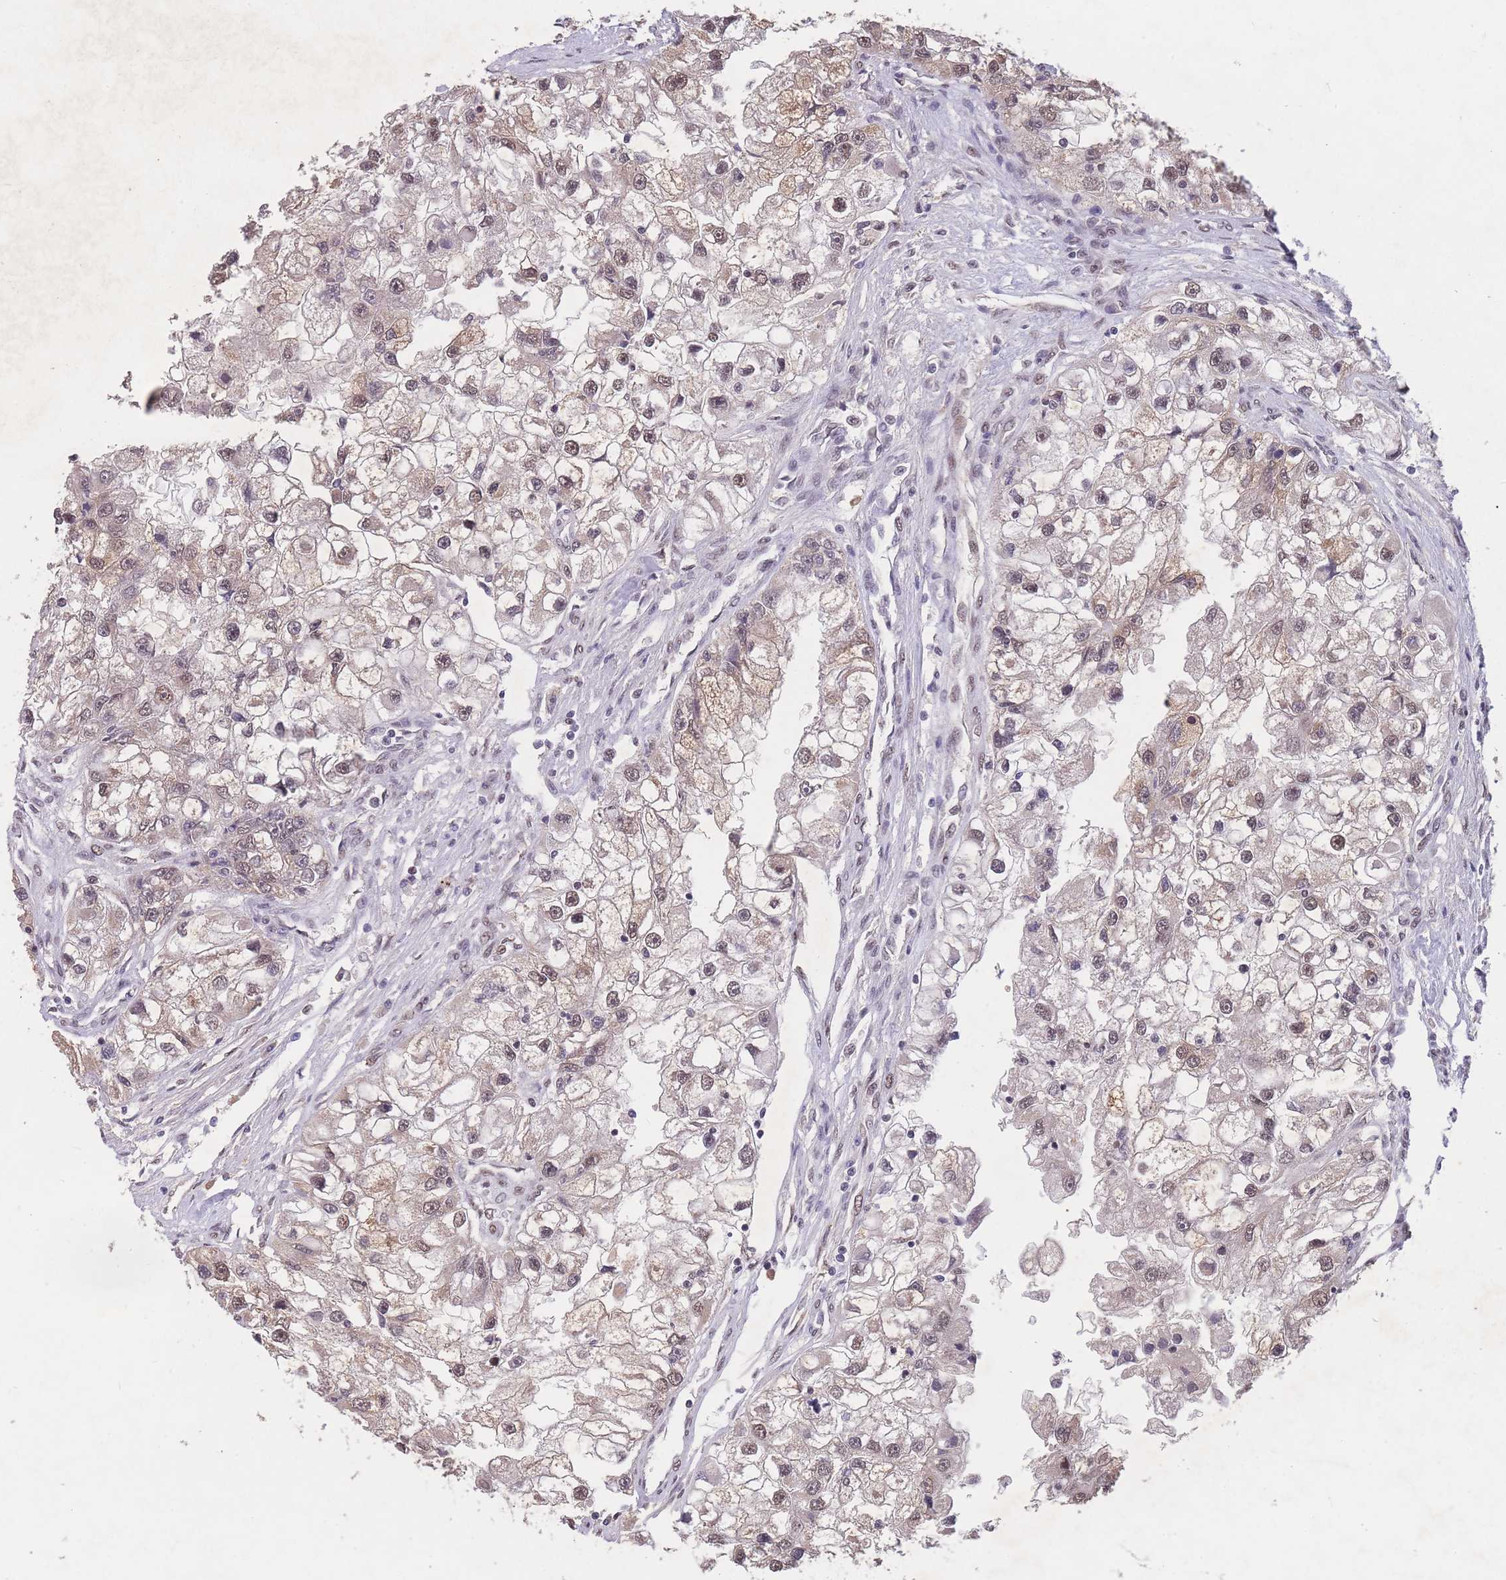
{"staining": {"intensity": "moderate", "quantity": ">75%", "location": "nuclear"}, "tissue": "renal cancer", "cell_type": "Tumor cells", "image_type": "cancer", "snomed": [{"axis": "morphology", "description": "Adenocarcinoma, NOS"}, {"axis": "topography", "description": "Kidney"}], "caption": "Protein staining demonstrates moderate nuclear expression in about >75% of tumor cells in renal adenocarcinoma.", "gene": "SNRPA1", "patient": {"sex": "male", "age": 63}}